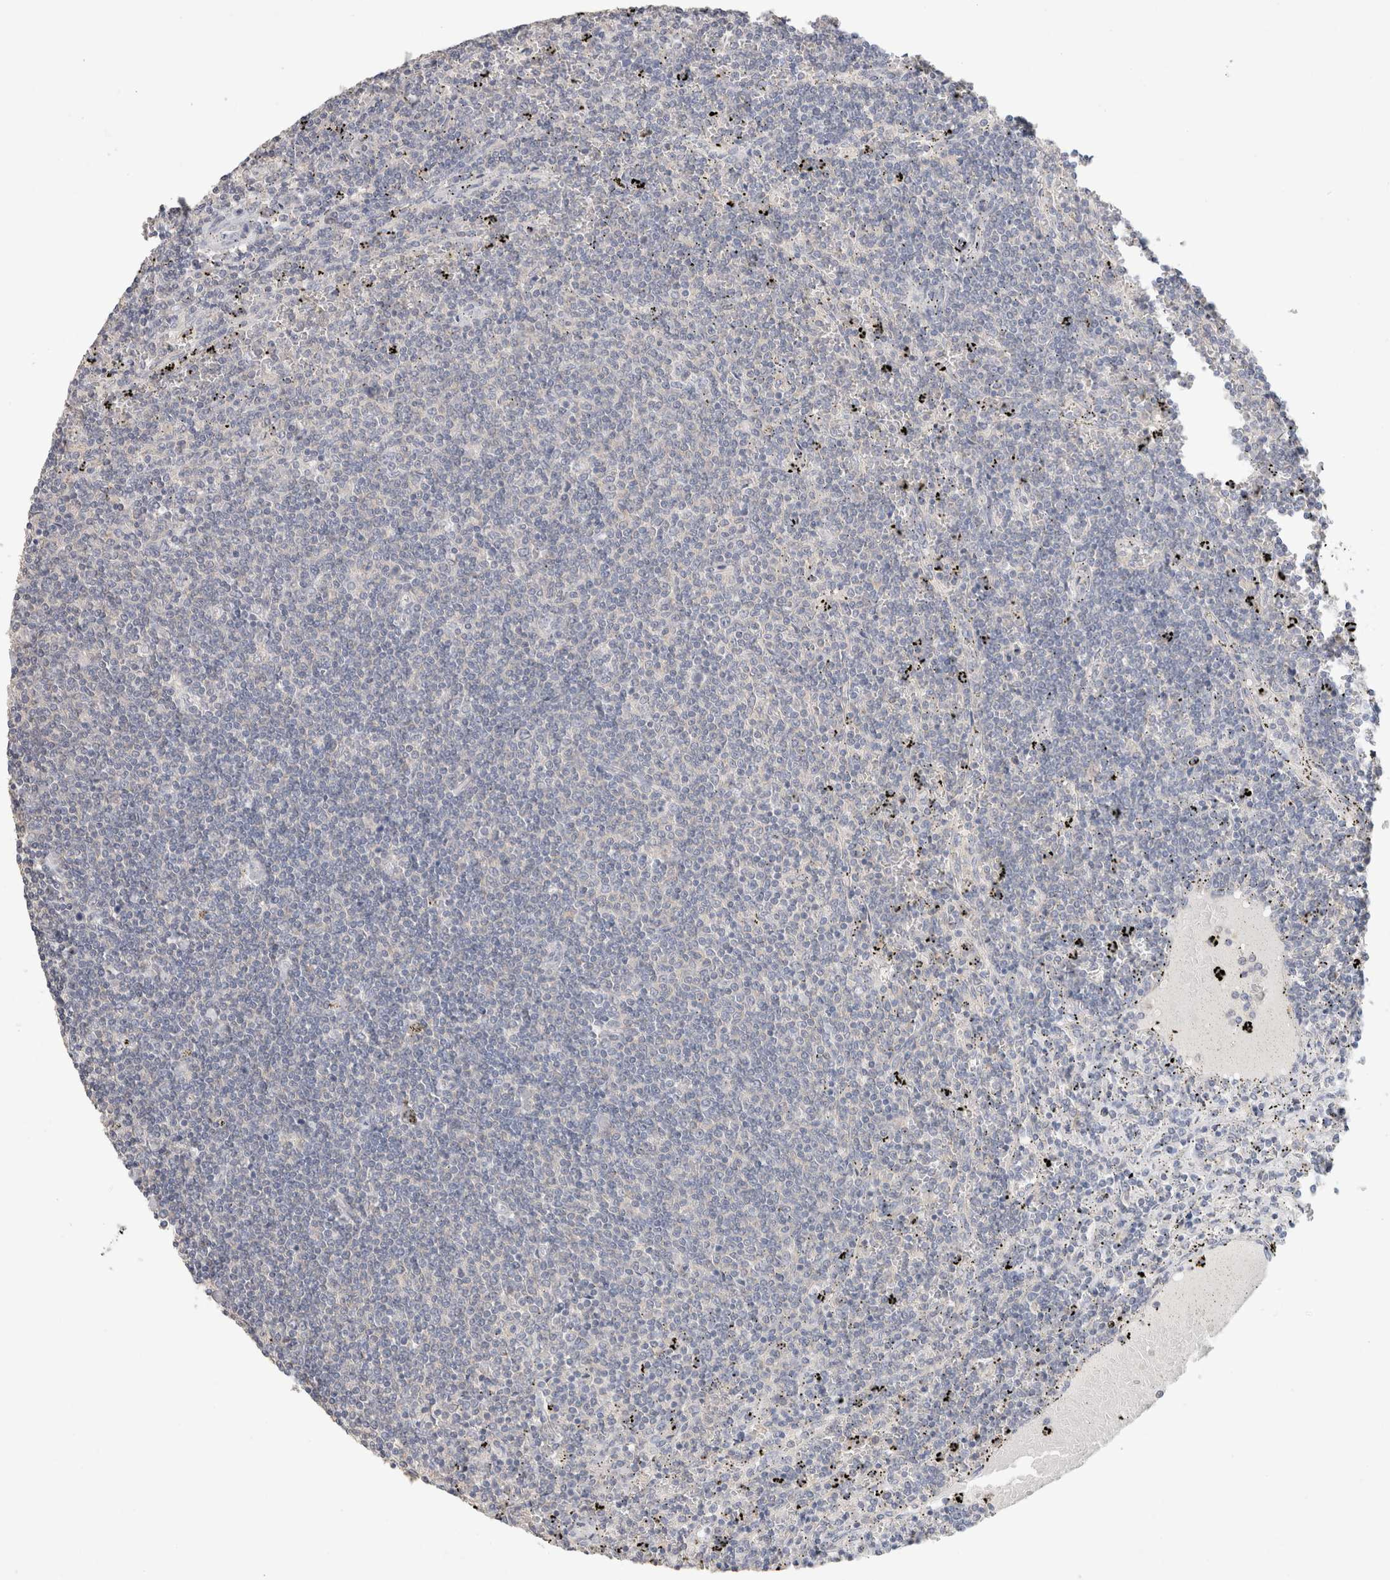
{"staining": {"intensity": "negative", "quantity": "none", "location": "none"}, "tissue": "lymphoma", "cell_type": "Tumor cells", "image_type": "cancer", "snomed": [{"axis": "morphology", "description": "Malignant lymphoma, non-Hodgkin's type, Low grade"}, {"axis": "topography", "description": "Spleen"}], "caption": "IHC histopathology image of neoplastic tissue: lymphoma stained with DAB shows no significant protein staining in tumor cells.", "gene": "MPP2", "patient": {"sex": "female", "age": 50}}